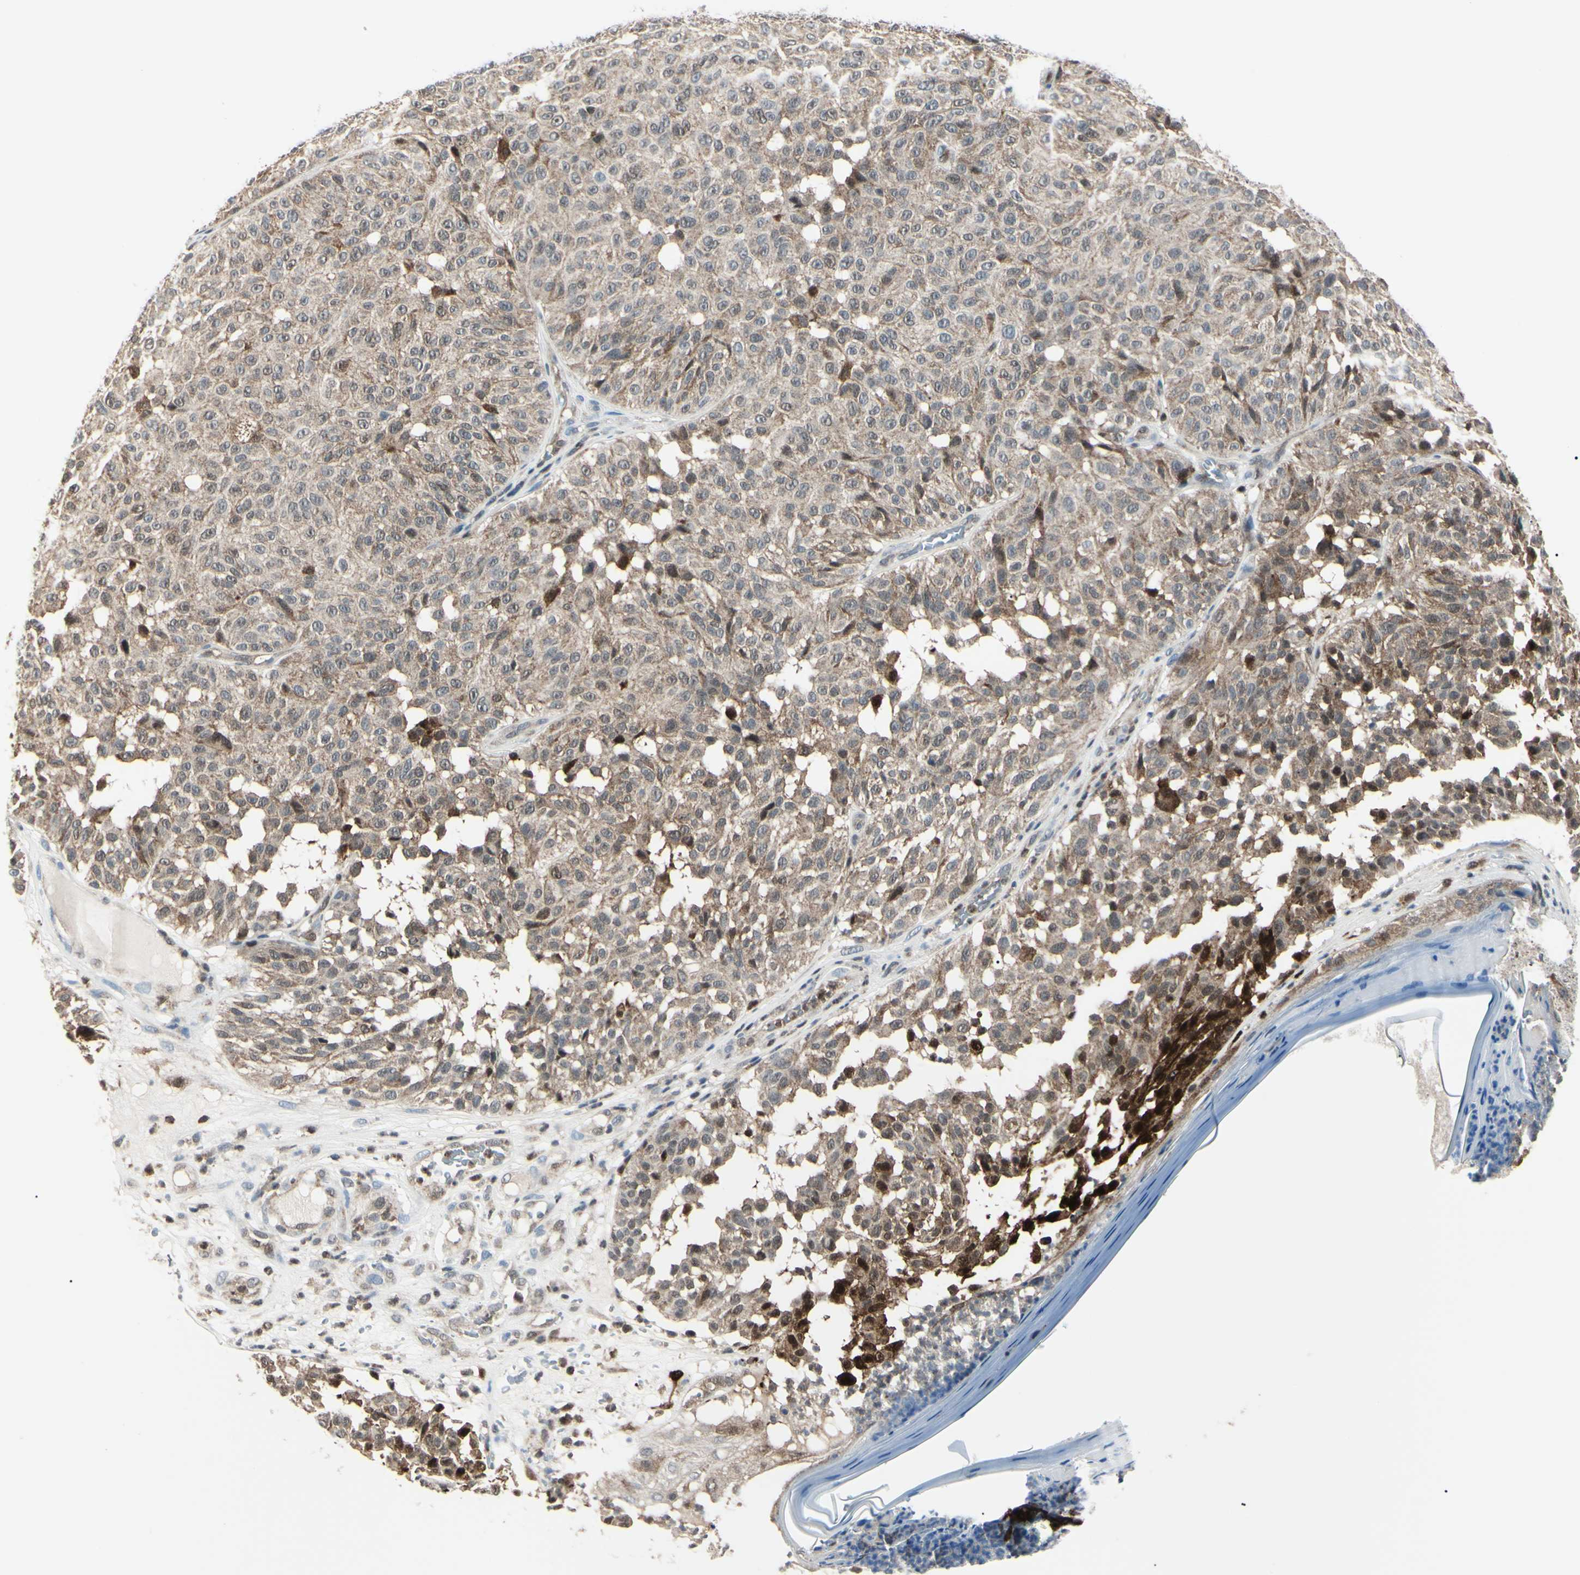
{"staining": {"intensity": "moderate", "quantity": ">75%", "location": "cytoplasmic/membranous"}, "tissue": "melanoma", "cell_type": "Tumor cells", "image_type": "cancer", "snomed": [{"axis": "morphology", "description": "Malignant melanoma, NOS"}, {"axis": "topography", "description": "Skin"}], "caption": "Protein staining of malignant melanoma tissue displays moderate cytoplasmic/membranous expression in about >75% of tumor cells. Ihc stains the protein in brown and the nuclei are stained blue.", "gene": "PGK1", "patient": {"sex": "female", "age": 46}}